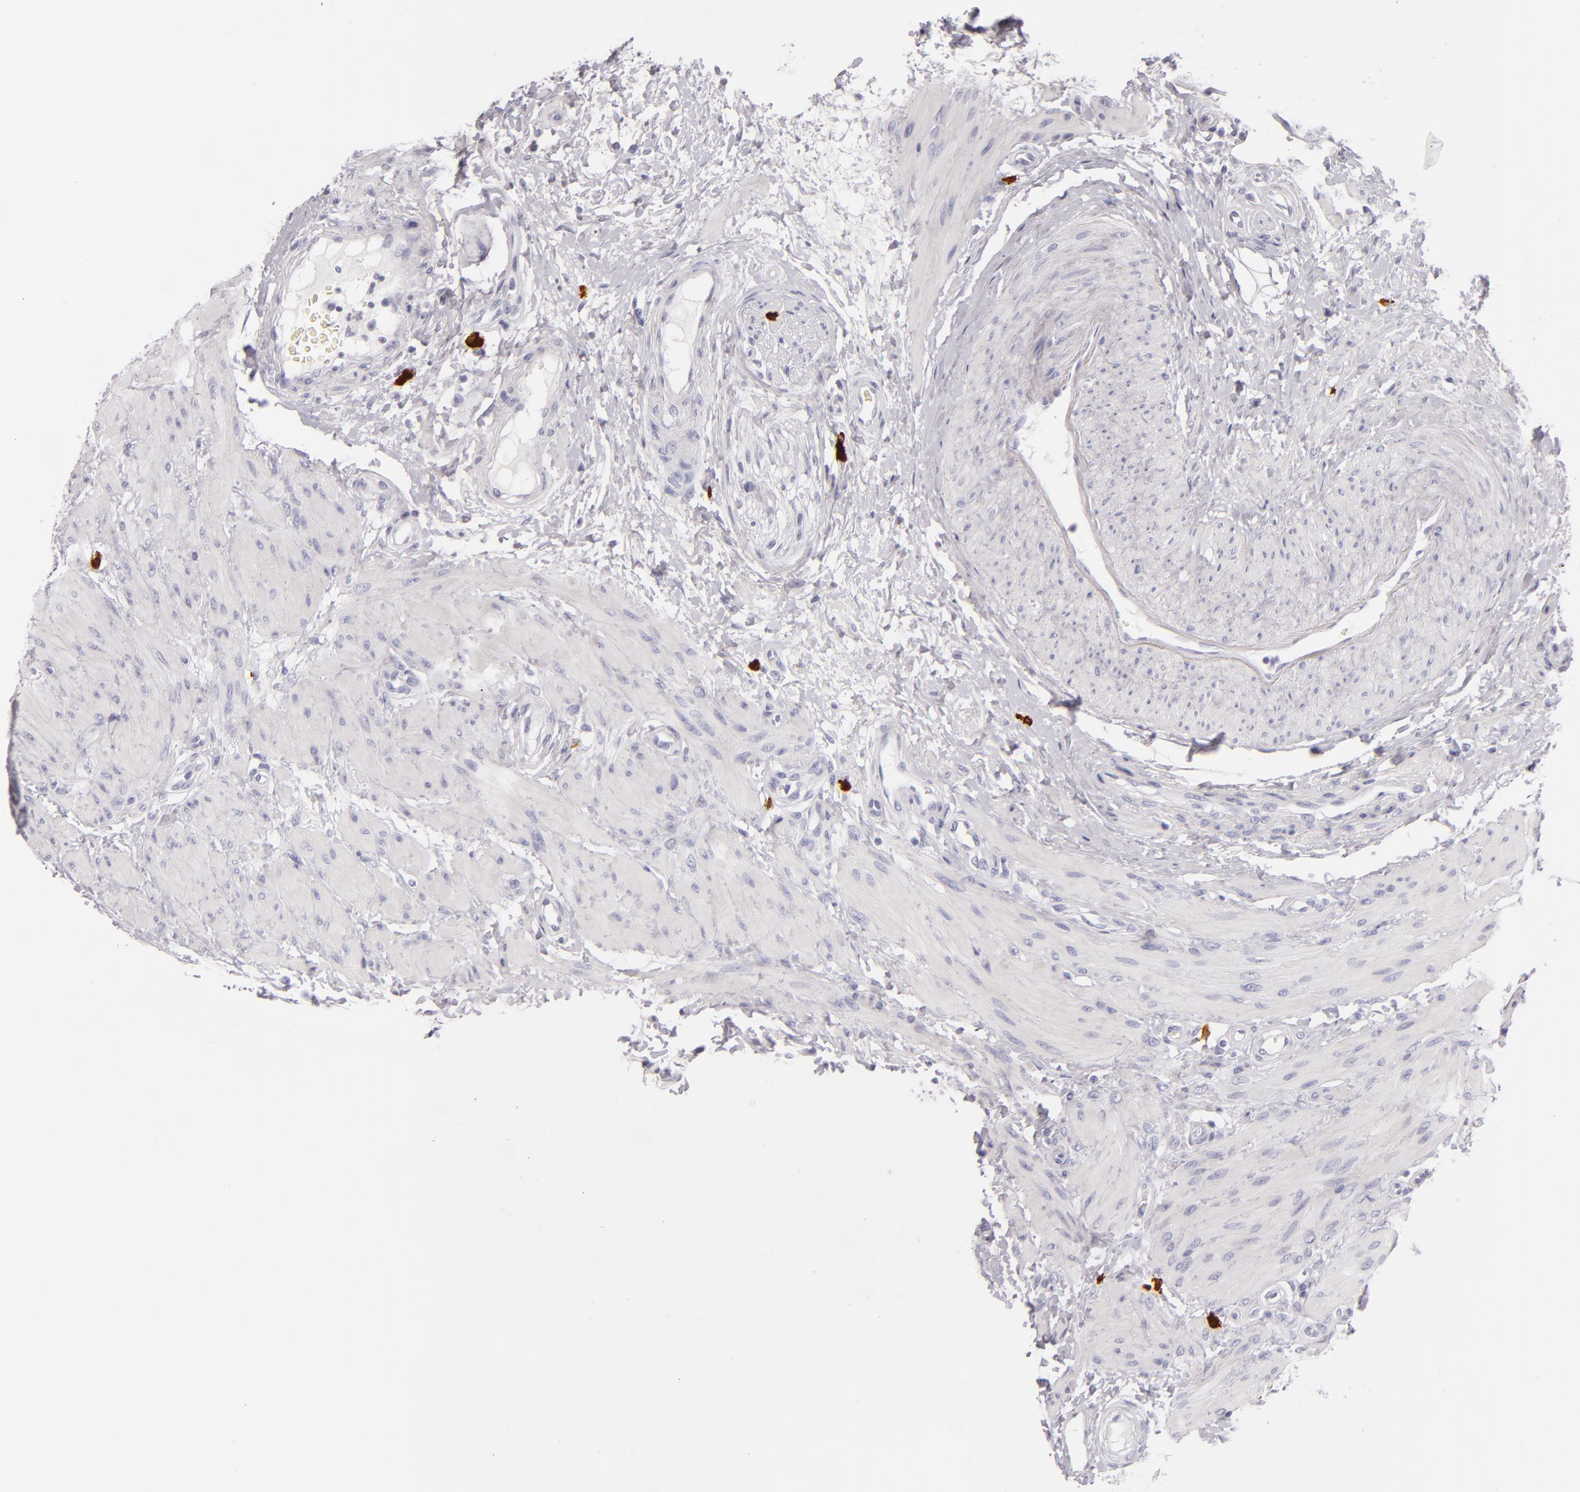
{"staining": {"intensity": "negative", "quantity": "none", "location": "none"}, "tissue": "epididymis", "cell_type": "Glandular cells", "image_type": "normal", "snomed": [{"axis": "morphology", "description": "Normal tissue, NOS"}, {"axis": "topography", "description": "Epididymis"}], "caption": "Immunohistochemistry (IHC) of unremarkable epididymis demonstrates no expression in glandular cells. (Stains: DAB (3,3'-diaminobenzidine) immunohistochemistry (IHC) with hematoxylin counter stain, Microscopy: brightfield microscopy at high magnification).", "gene": "TPSD1", "patient": {"sex": "male", "age": 68}}